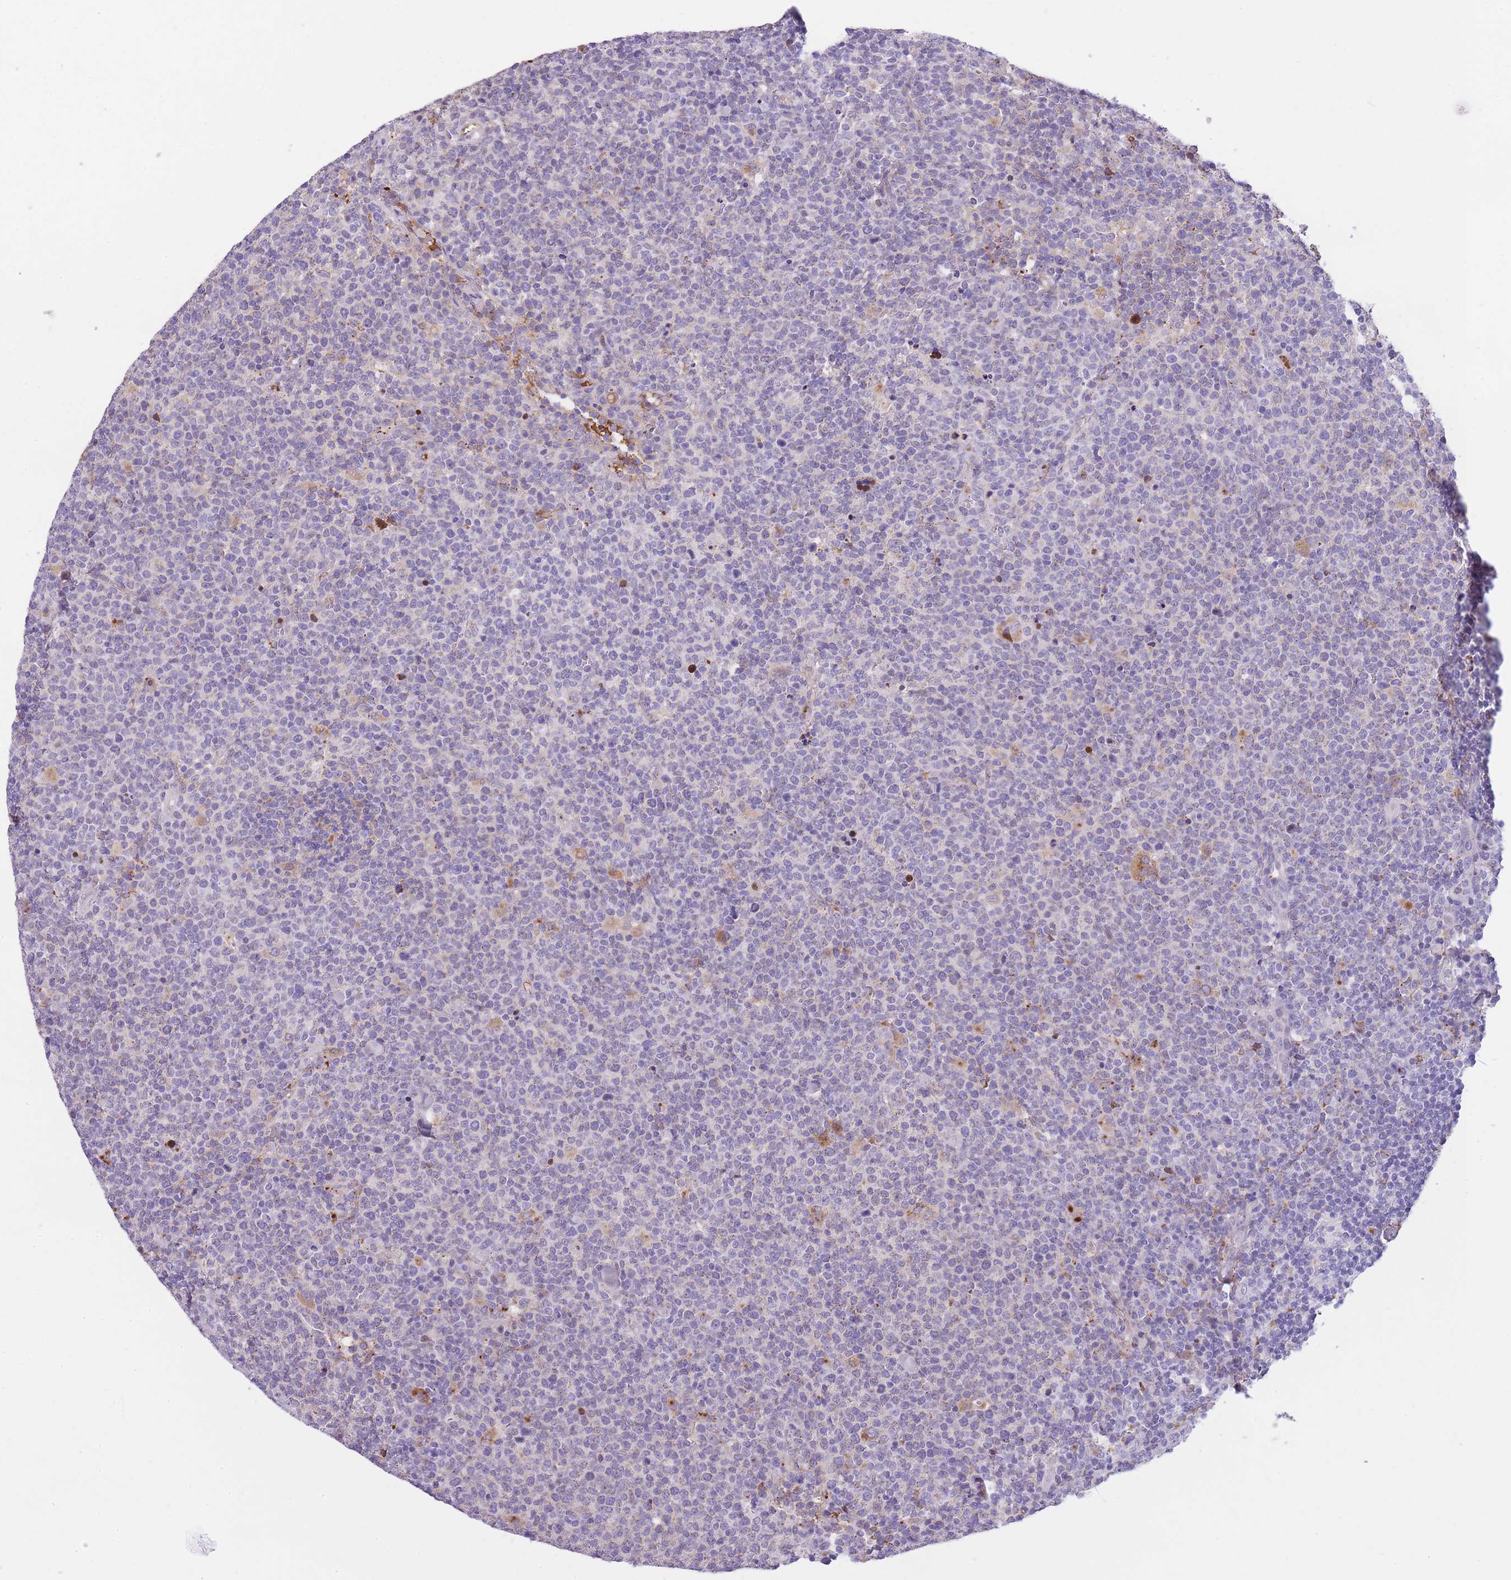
{"staining": {"intensity": "negative", "quantity": "none", "location": "none"}, "tissue": "lymphoma", "cell_type": "Tumor cells", "image_type": "cancer", "snomed": [{"axis": "morphology", "description": "Malignant lymphoma, non-Hodgkin's type, High grade"}, {"axis": "topography", "description": "Lymph node"}], "caption": "This is an immunohistochemistry (IHC) micrograph of lymphoma. There is no staining in tumor cells.", "gene": "GNAT1", "patient": {"sex": "male", "age": 61}}